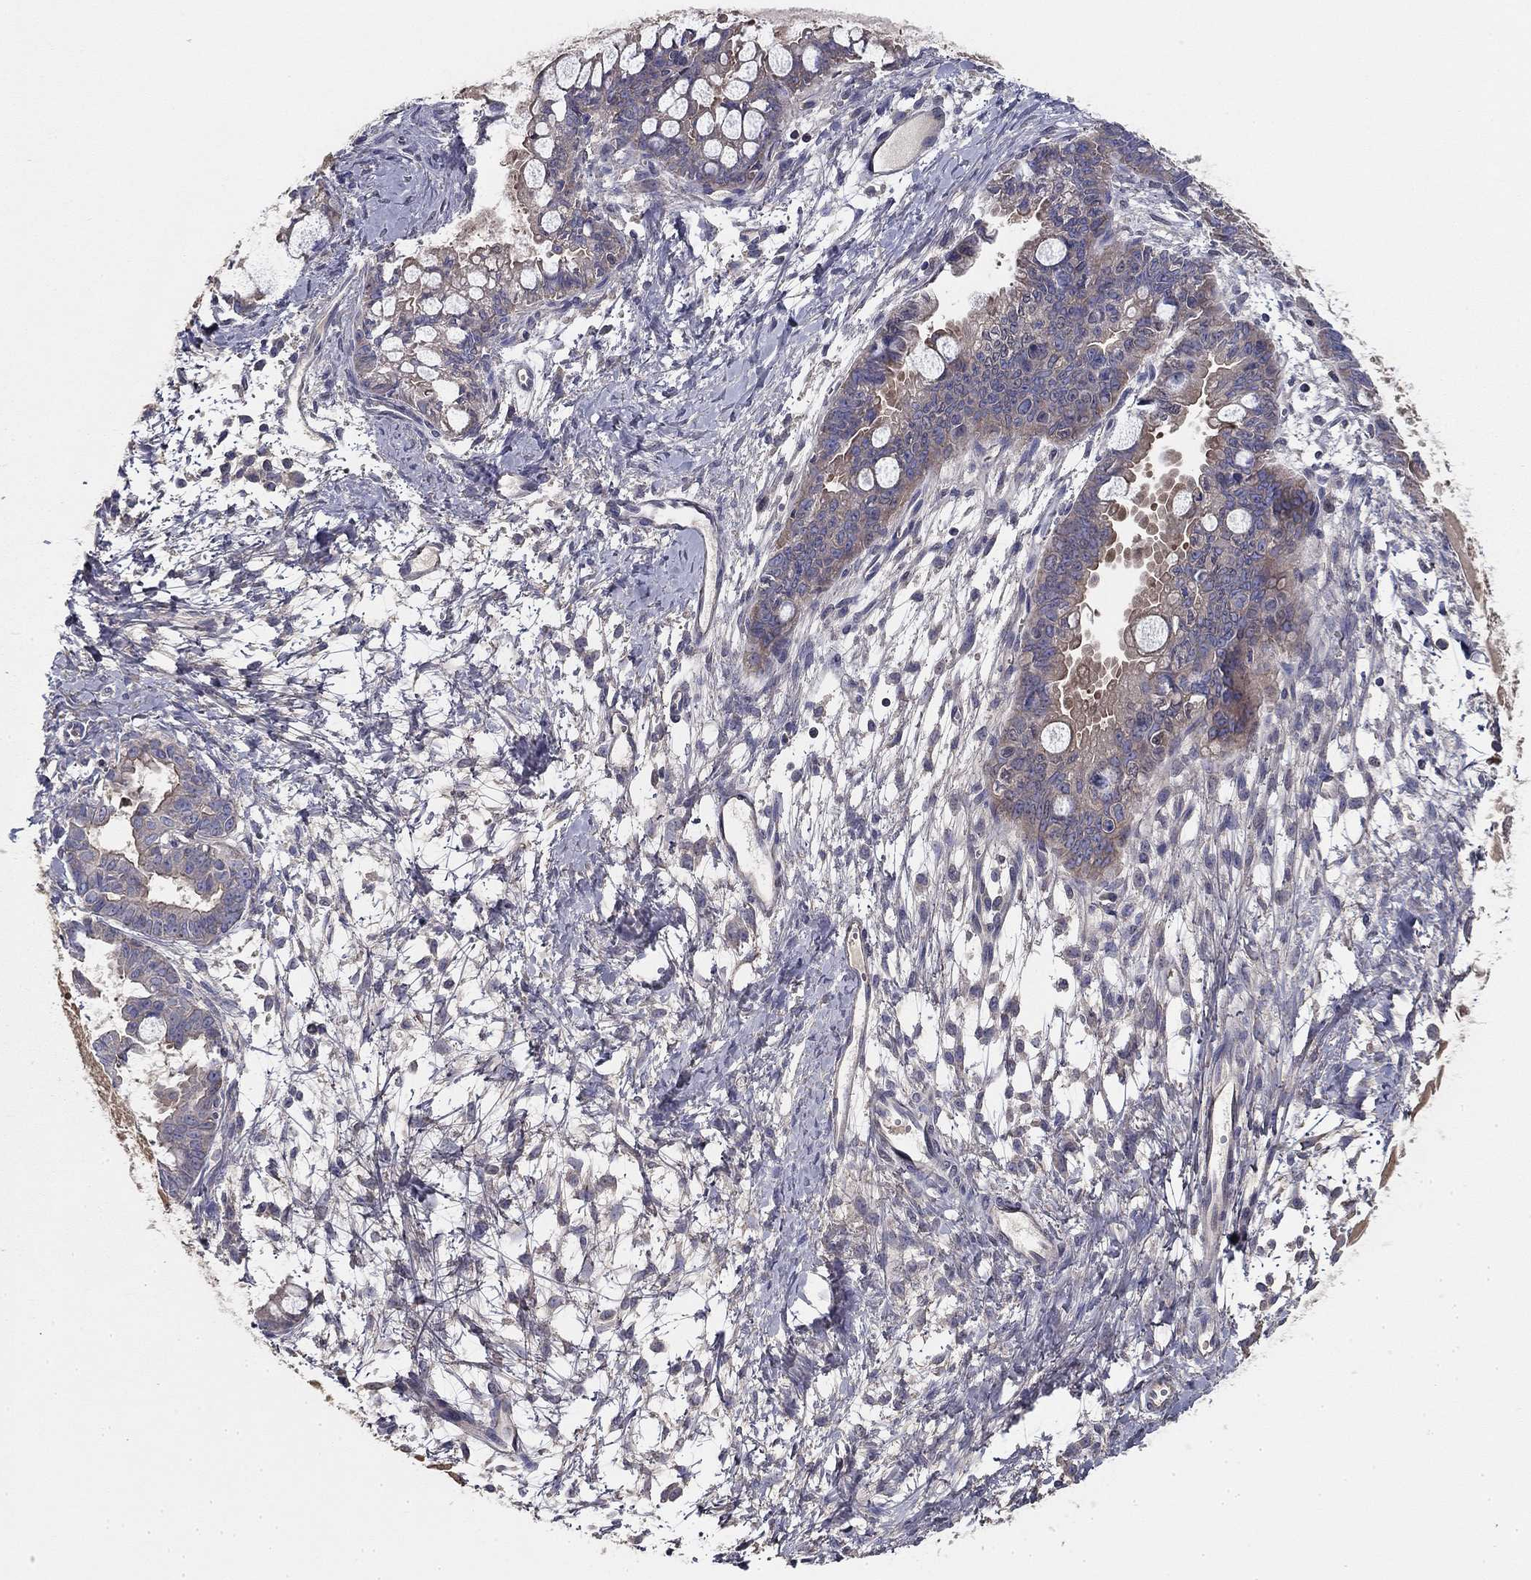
{"staining": {"intensity": "weak", "quantity": "25%-75%", "location": "cytoplasmic/membranous"}, "tissue": "ovarian cancer", "cell_type": "Tumor cells", "image_type": "cancer", "snomed": [{"axis": "morphology", "description": "Cystadenocarcinoma, mucinous, NOS"}, {"axis": "topography", "description": "Ovary"}], "caption": "Brown immunohistochemical staining in ovarian mucinous cystadenocarcinoma demonstrates weak cytoplasmic/membranous positivity in about 25%-75% of tumor cells.", "gene": "CPLX4", "patient": {"sex": "female", "age": 63}}